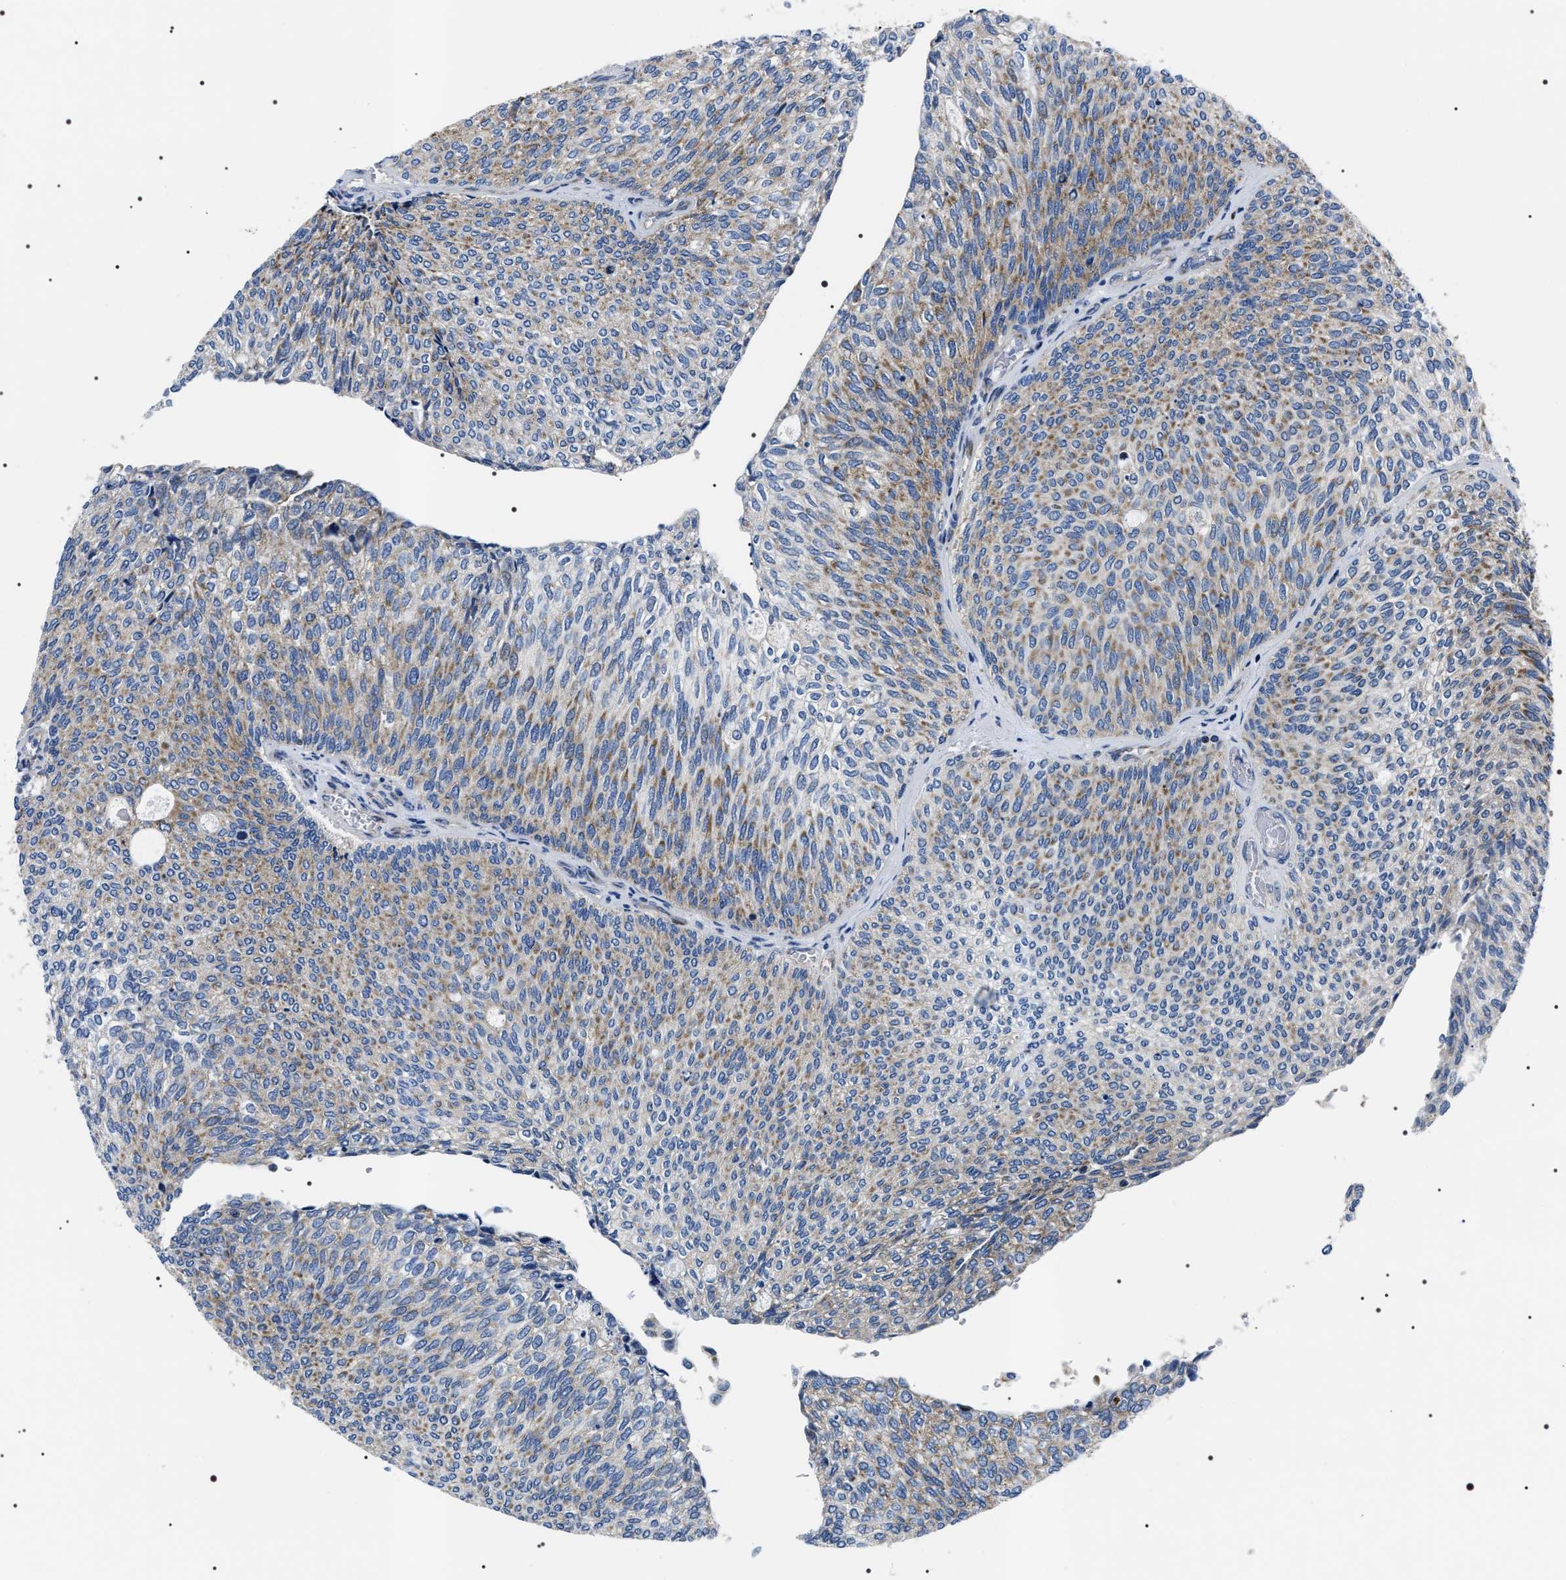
{"staining": {"intensity": "moderate", "quantity": ">75%", "location": "cytoplasmic/membranous"}, "tissue": "urothelial cancer", "cell_type": "Tumor cells", "image_type": "cancer", "snomed": [{"axis": "morphology", "description": "Urothelial carcinoma, Low grade"}, {"axis": "topography", "description": "Urinary bladder"}], "caption": "Protein expression analysis of urothelial carcinoma (low-grade) displays moderate cytoplasmic/membranous positivity in approximately >75% of tumor cells.", "gene": "NTMT1", "patient": {"sex": "female", "age": 79}}